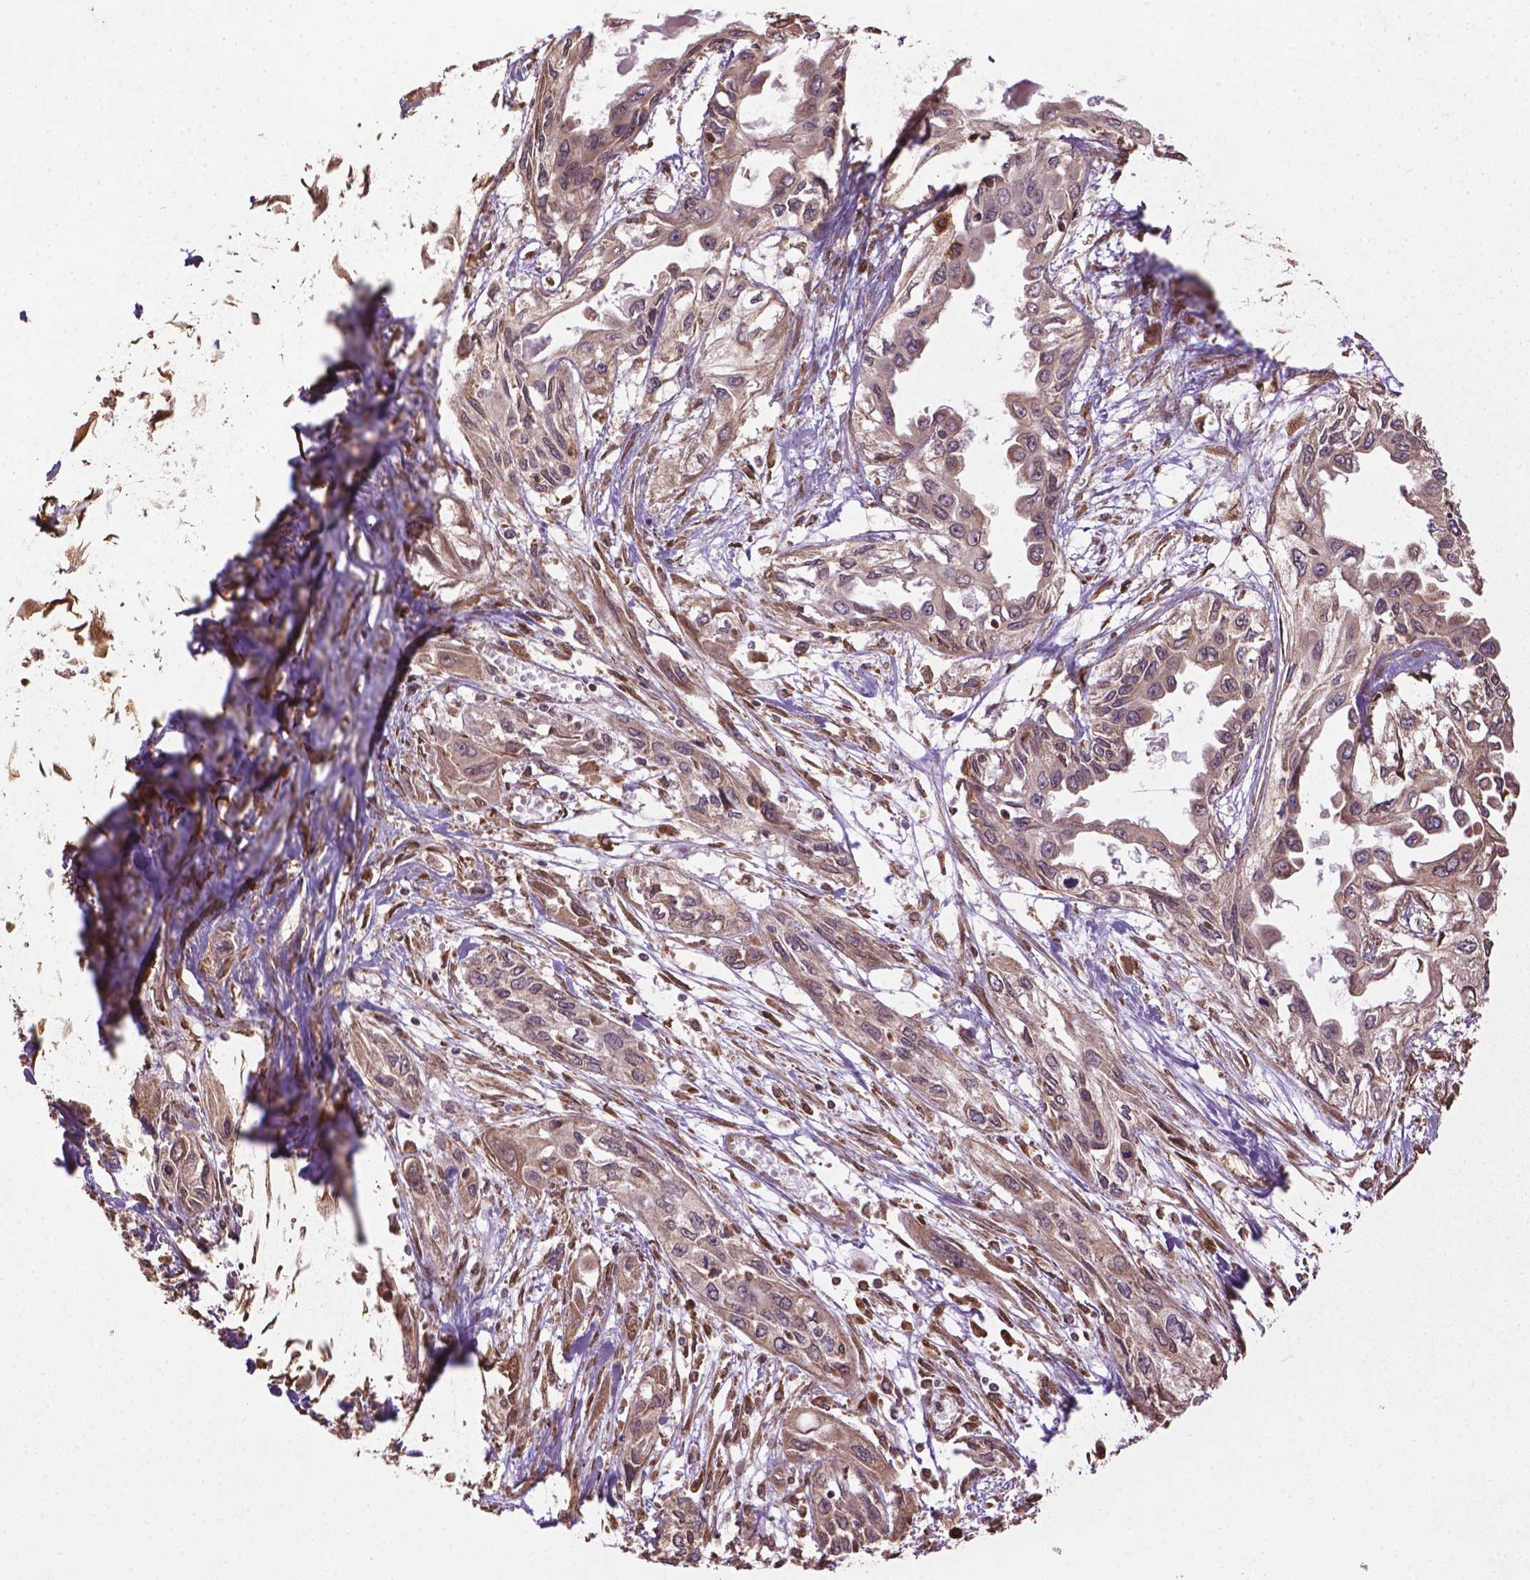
{"staining": {"intensity": "weak", "quantity": ">75%", "location": "cytoplasmic/membranous"}, "tissue": "pancreatic cancer", "cell_type": "Tumor cells", "image_type": "cancer", "snomed": [{"axis": "morphology", "description": "Adenocarcinoma, NOS"}, {"axis": "topography", "description": "Pancreas"}], "caption": "Immunohistochemistry staining of pancreatic adenocarcinoma, which displays low levels of weak cytoplasmic/membranous positivity in about >75% of tumor cells indicating weak cytoplasmic/membranous protein expression. The staining was performed using DAB (brown) for protein detection and nuclei were counterstained in hematoxylin (blue).", "gene": "GAS1", "patient": {"sex": "female", "age": 55}}